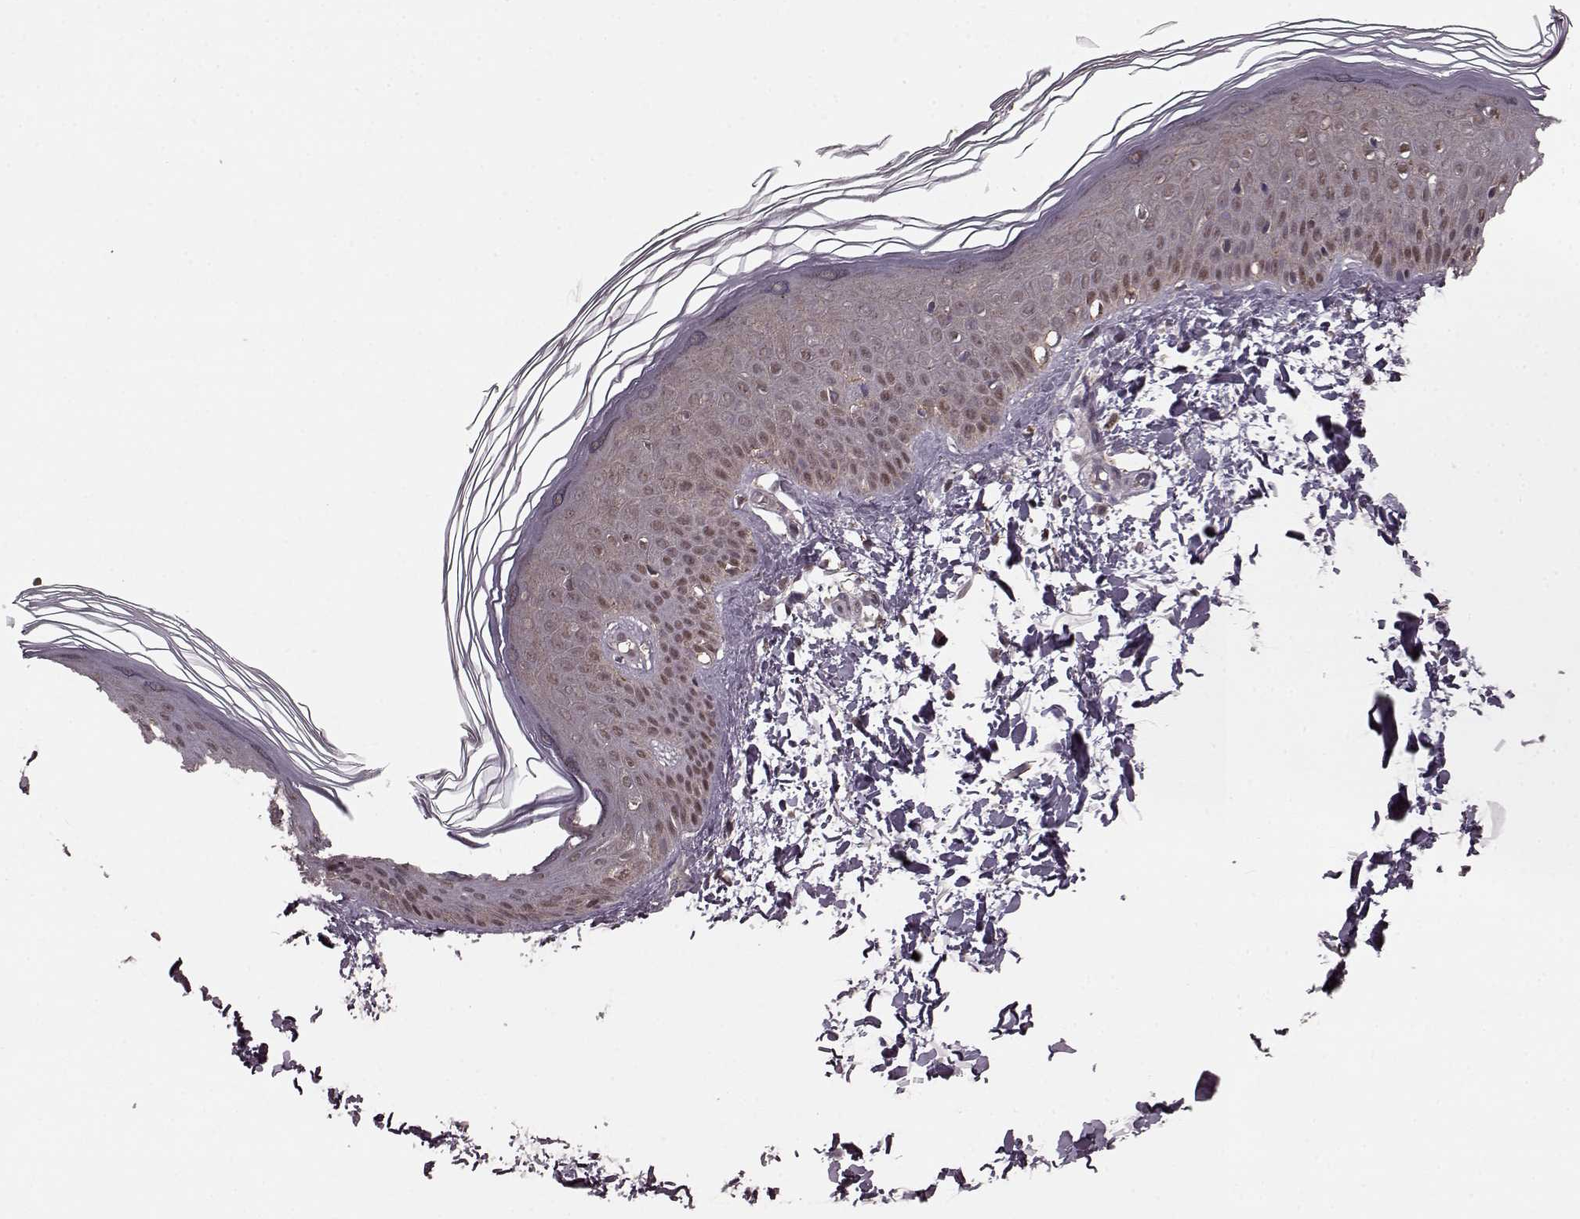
{"staining": {"intensity": "negative", "quantity": "none", "location": "none"}, "tissue": "skin", "cell_type": "Fibroblasts", "image_type": "normal", "snomed": [{"axis": "morphology", "description": "Normal tissue, NOS"}, {"axis": "topography", "description": "Skin"}], "caption": "A micrograph of skin stained for a protein displays no brown staining in fibroblasts. The staining is performed using DAB brown chromogen with nuclei counter-stained in using hematoxylin.", "gene": "GSS", "patient": {"sex": "female", "age": 62}}